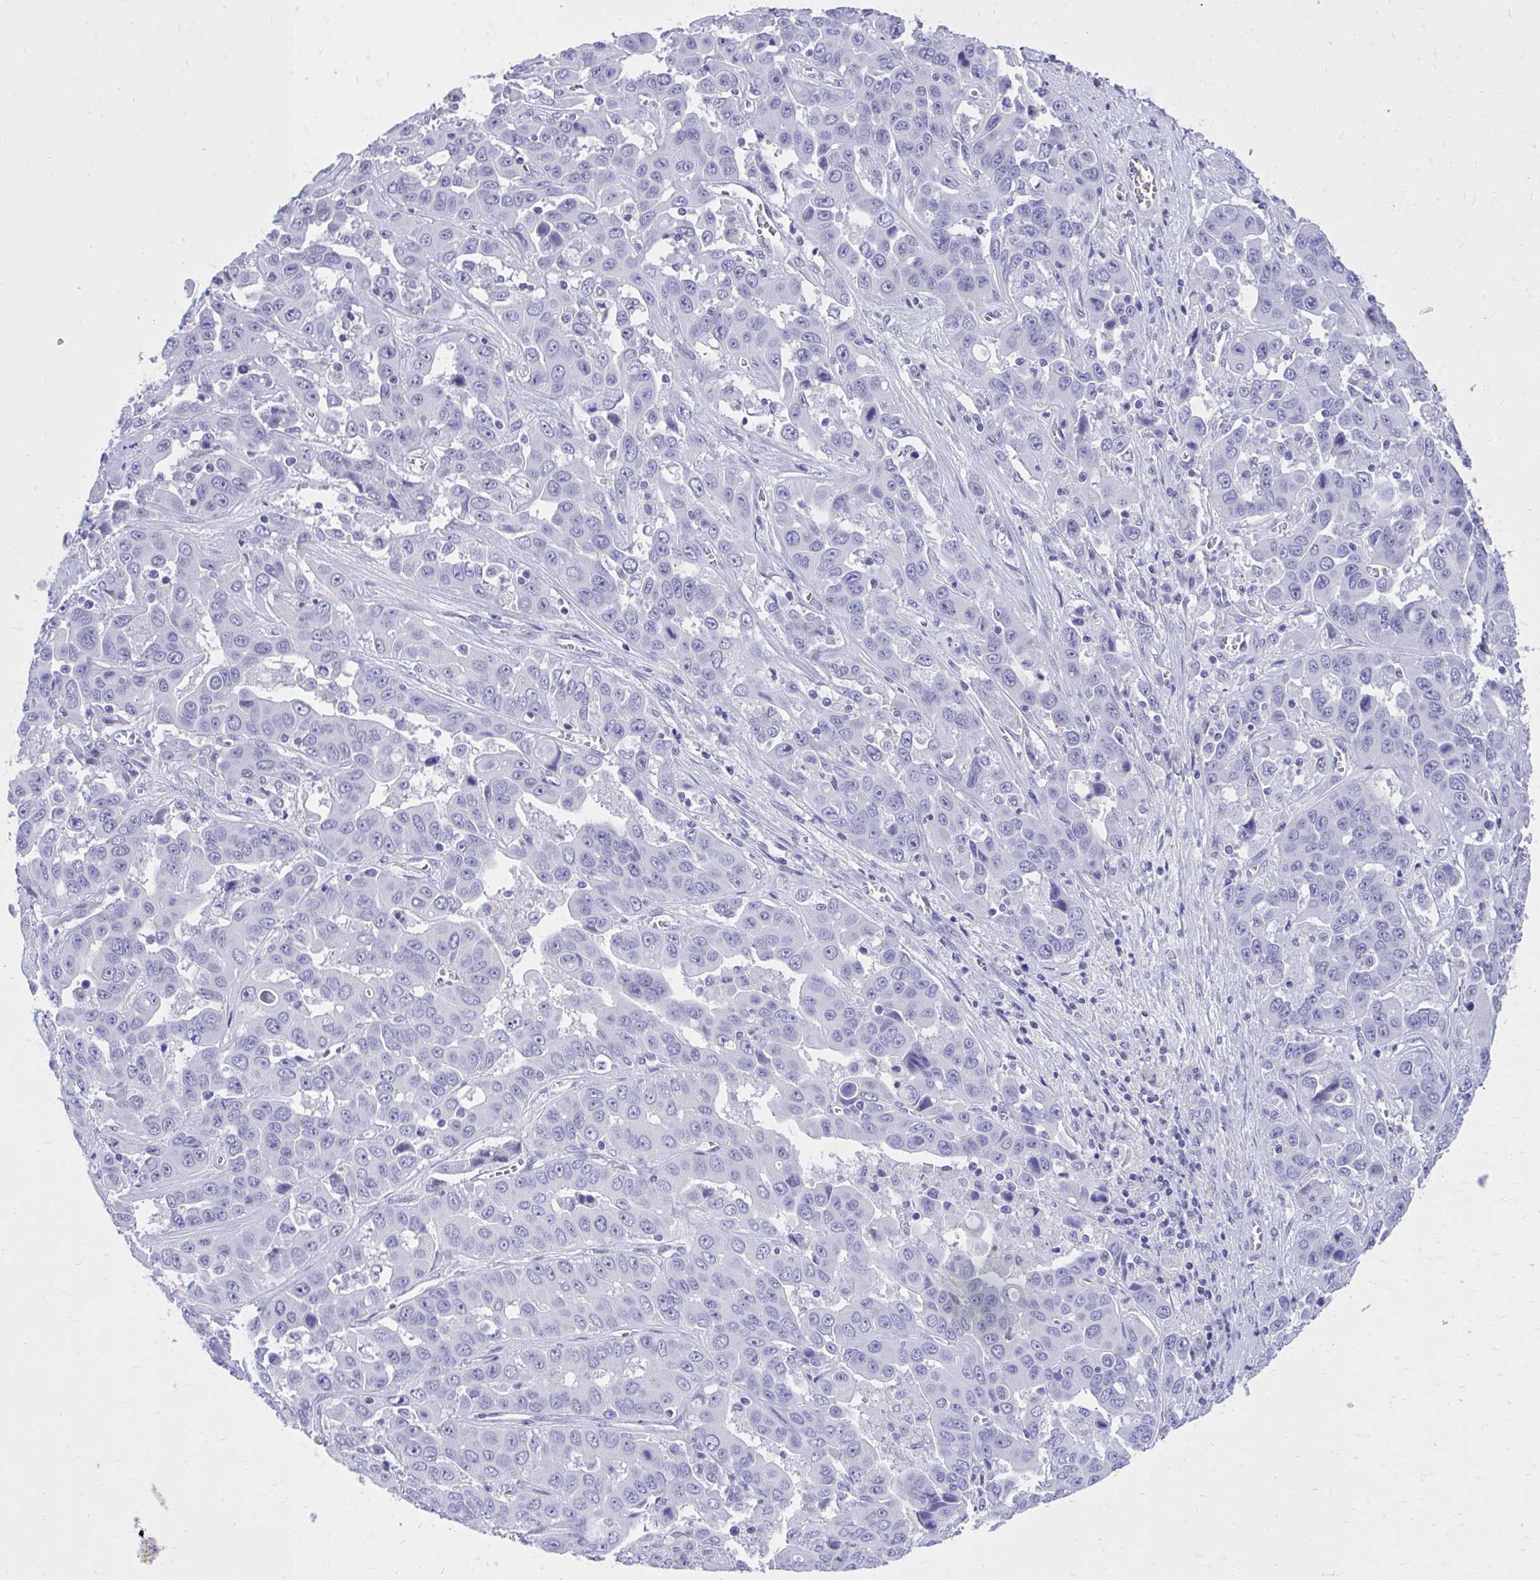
{"staining": {"intensity": "negative", "quantity": "none", "location": "none"}, "tissue": "liver cancer", "cell_type": "Tumor cells", "image_type": "cancer", "snomed": [{"axis": "morphology", "description": "Cholangiocarcinoma"}, {"axis": "topography", "description": "Liver"}], "caption": "A photomicrograph of human liver cancer is negative for staining in tumor cells.", "gene": "KLK1", "patient": {"sex": "female", "age": 52}}